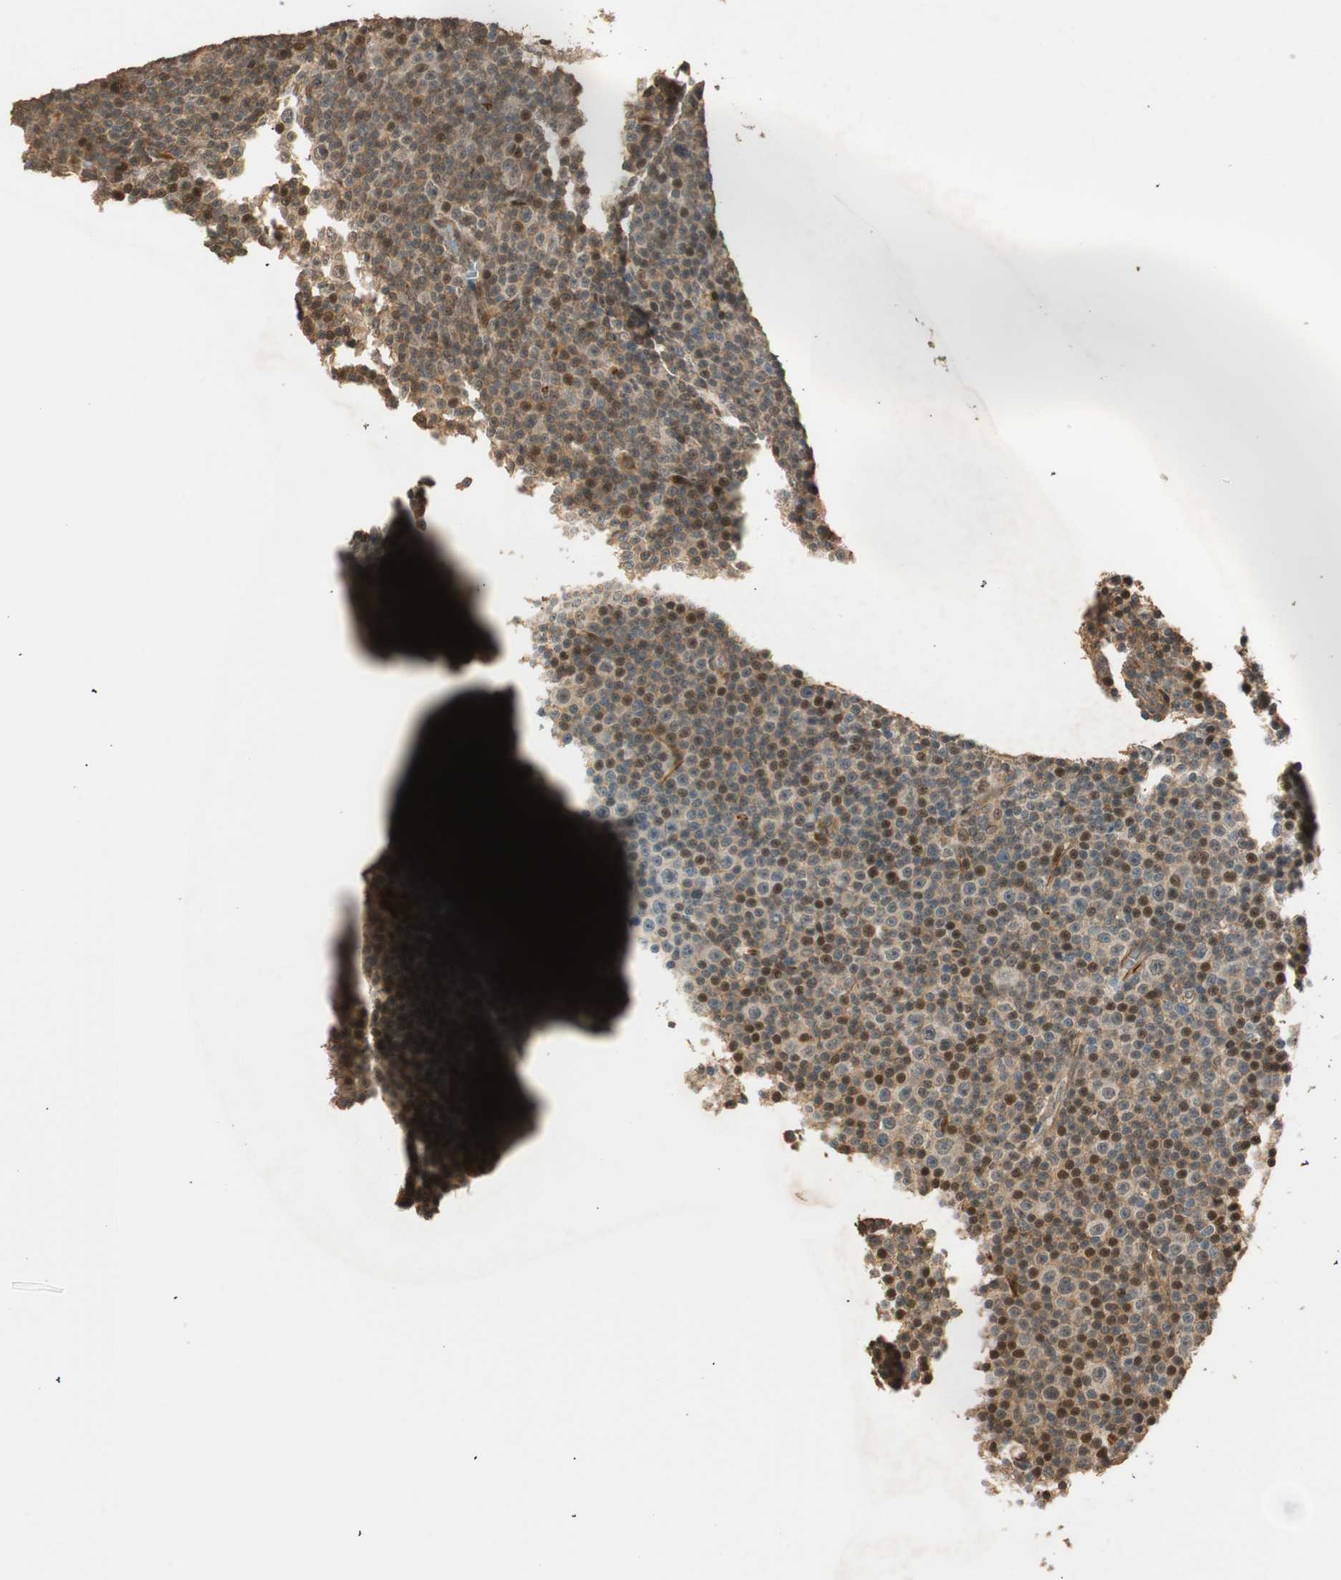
{"staining": {"intensity": "weak", "quantity": "25%-75%", "location": "nuclear"}, "tissue": "lymphoma", "cell_type": "Tumor cells", "image_type": "cancer", "snomed": [{"axis": "morphology", "description": "Malignant lymphoma, non-Hodgkin's type, Low grade"}, {"axis": "topography", "description": "Lymph node"}], "caption": "Immunohistochemical staining of lymphoma exhibits low levels of weak nuclear protein staining in approximately 25%-75% of tumor cells. (Stains: DAB (3,3'-diaminobenzidine) in brown, nuclei in blue, Microscopy: brightfield microscopy at high magnification).", "gene": "NES", "patient": {"sex": "female", "age": 67}}